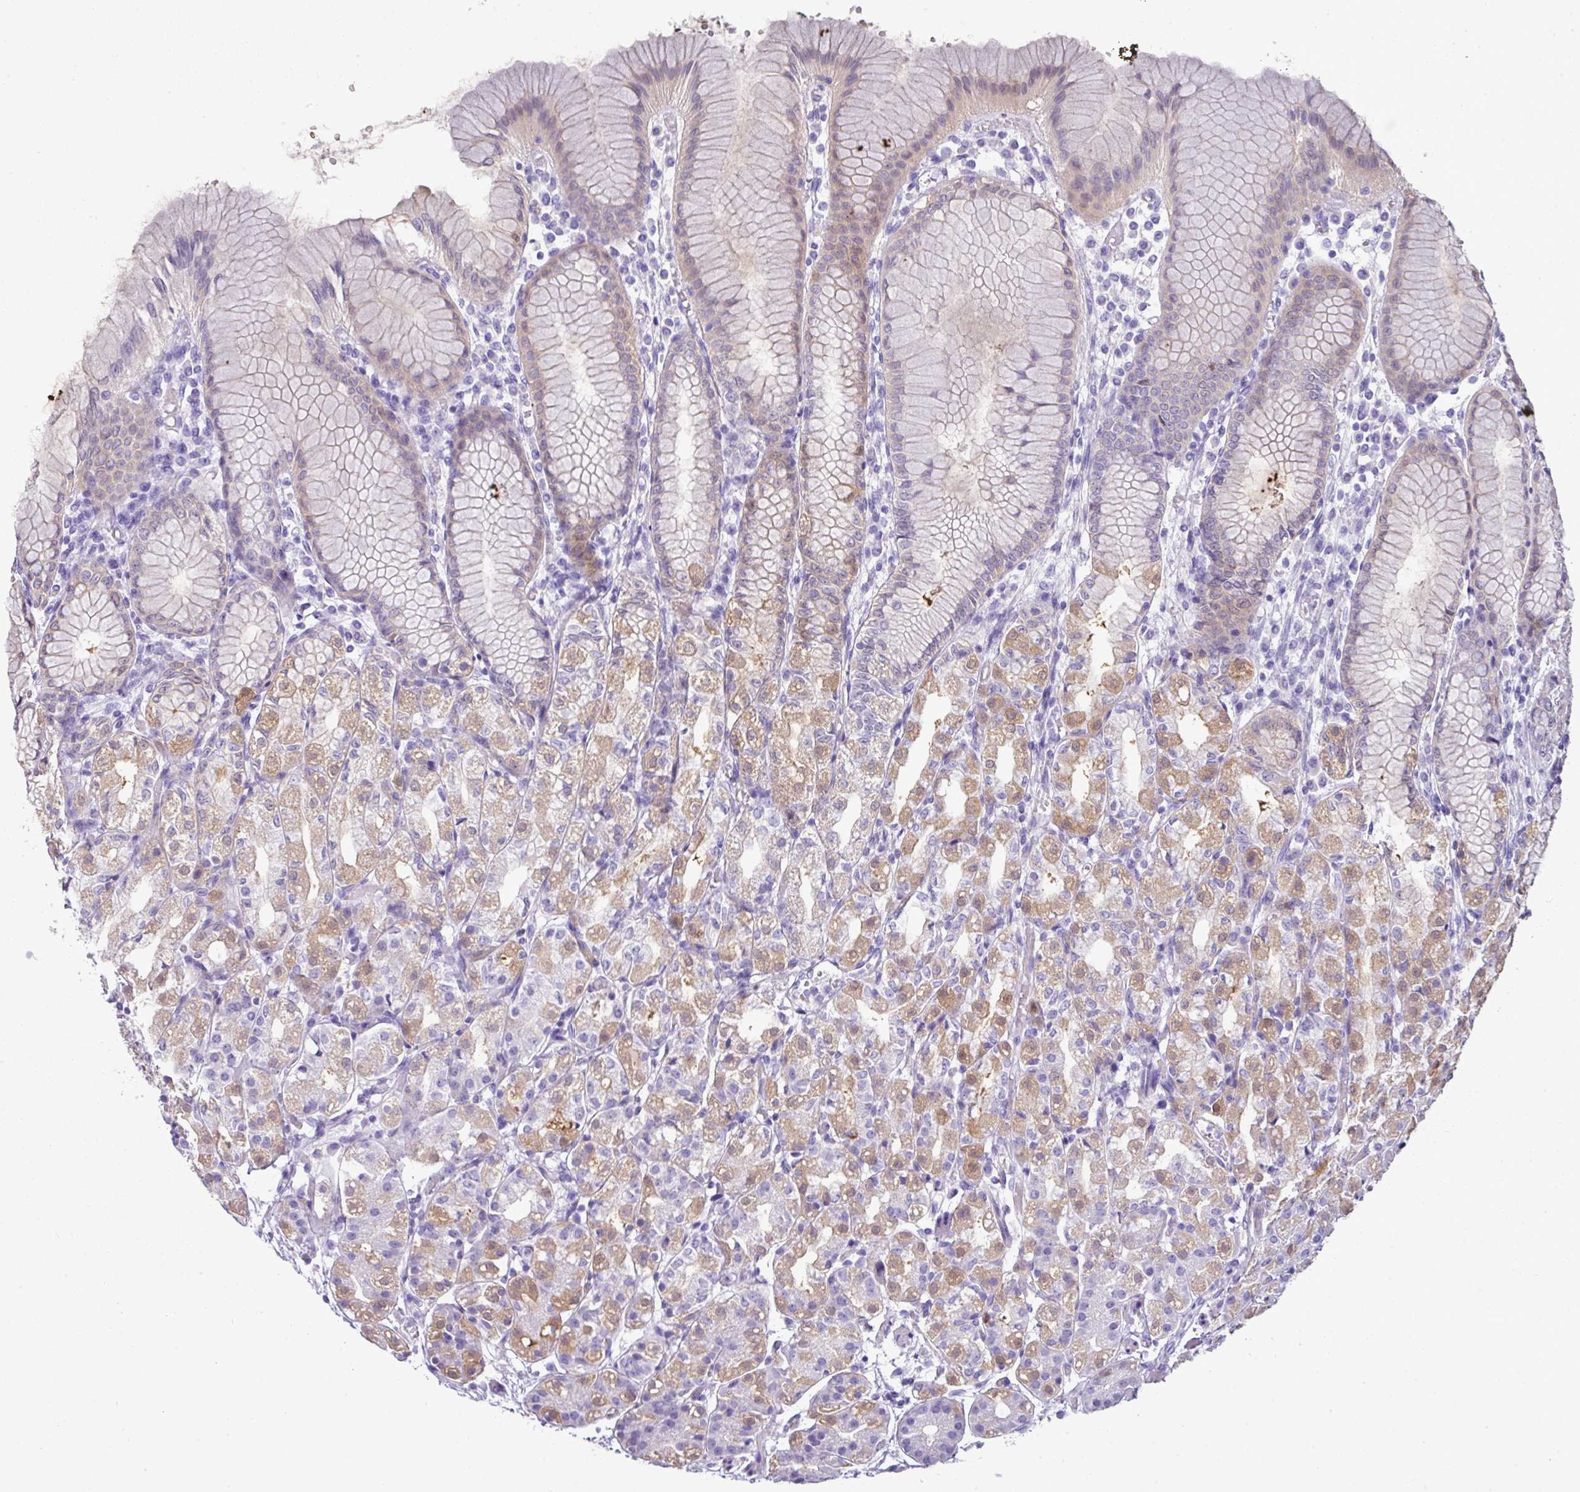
{"staining": {"intensity": "moderate", "quantity": "25%-75%", "location": "cytoplasmic/membranous"}, "tissue": "stomach", "cell_type": "Glandular cells", "image_type": "normal", "snomed": [{"axis": "morphology", "description": "Normal tissue, NOS"}, {"axis": "topography", "description": "Stomach"}], "caption": "Brown immunohistochemical staining in benign human stomach reveals moderate cytoplasmic/membranous positivity in about 25%-75% of glandular cells.", "gene": "GSTA1", "patient": {"sex": "female", "age": 57}}